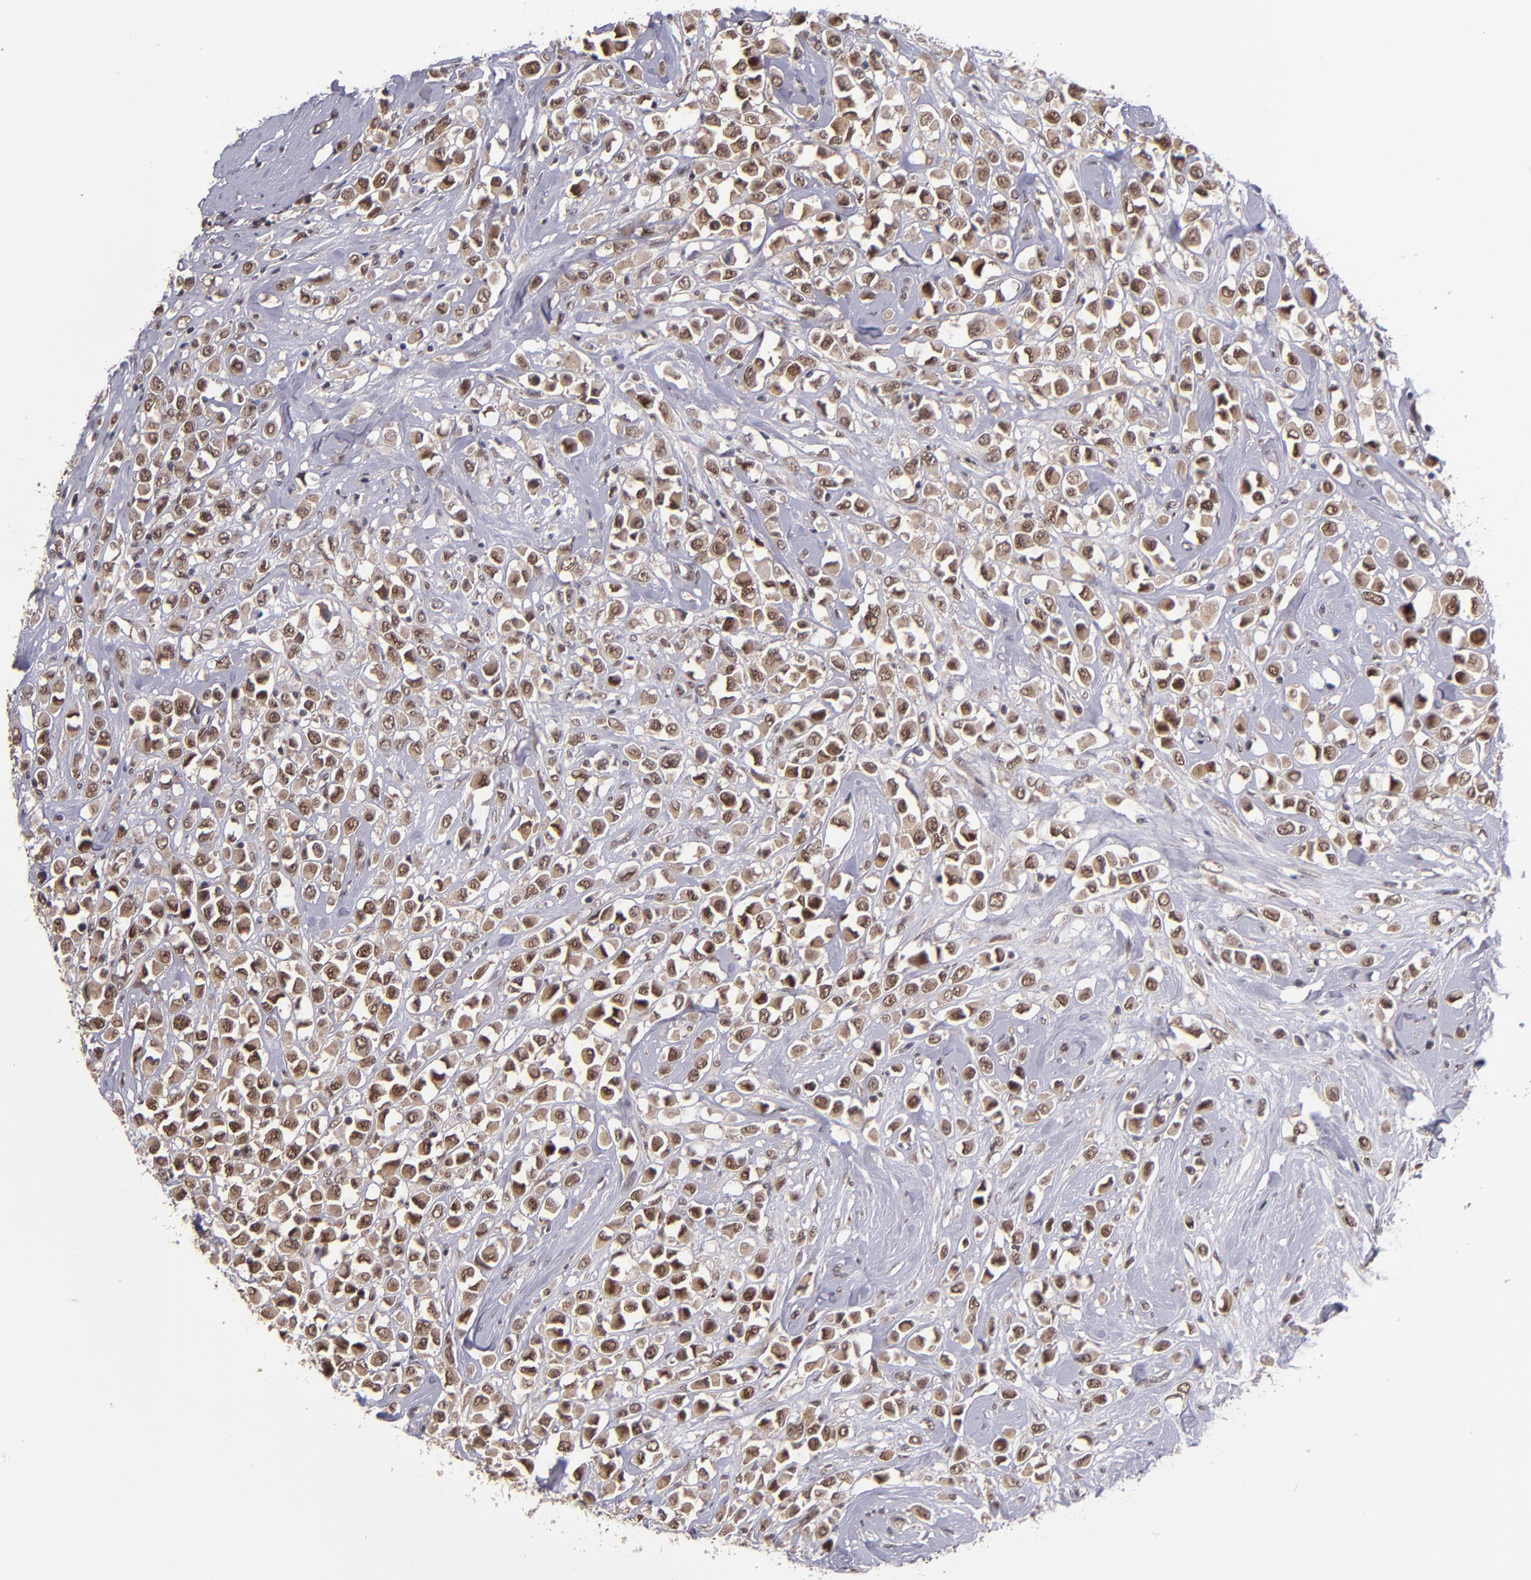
{"staining": {"intensity": "moderate", "quantity": ">75%", "location": "cytoplasmic/membranous,nuclear"}, "tissue": "breast cancer", "cell_type": "Tumor cells", "image_type": "cancer", "snomed": [{"axis": "morphology", "description": "Duct carcinoma"}, {"axis": "topography", "description": "Breast"}], "caption": "The histopathology image reveals immunohistochemical staining of intraductal carcinoma (breast). There is moderate cytoplasmic/membranous and nuclear staining is seen in about >75% of tumor cells. Nuclei are stained in blue.", "gene": "EP300", "patient": {"sex": "female", "age": 61}}